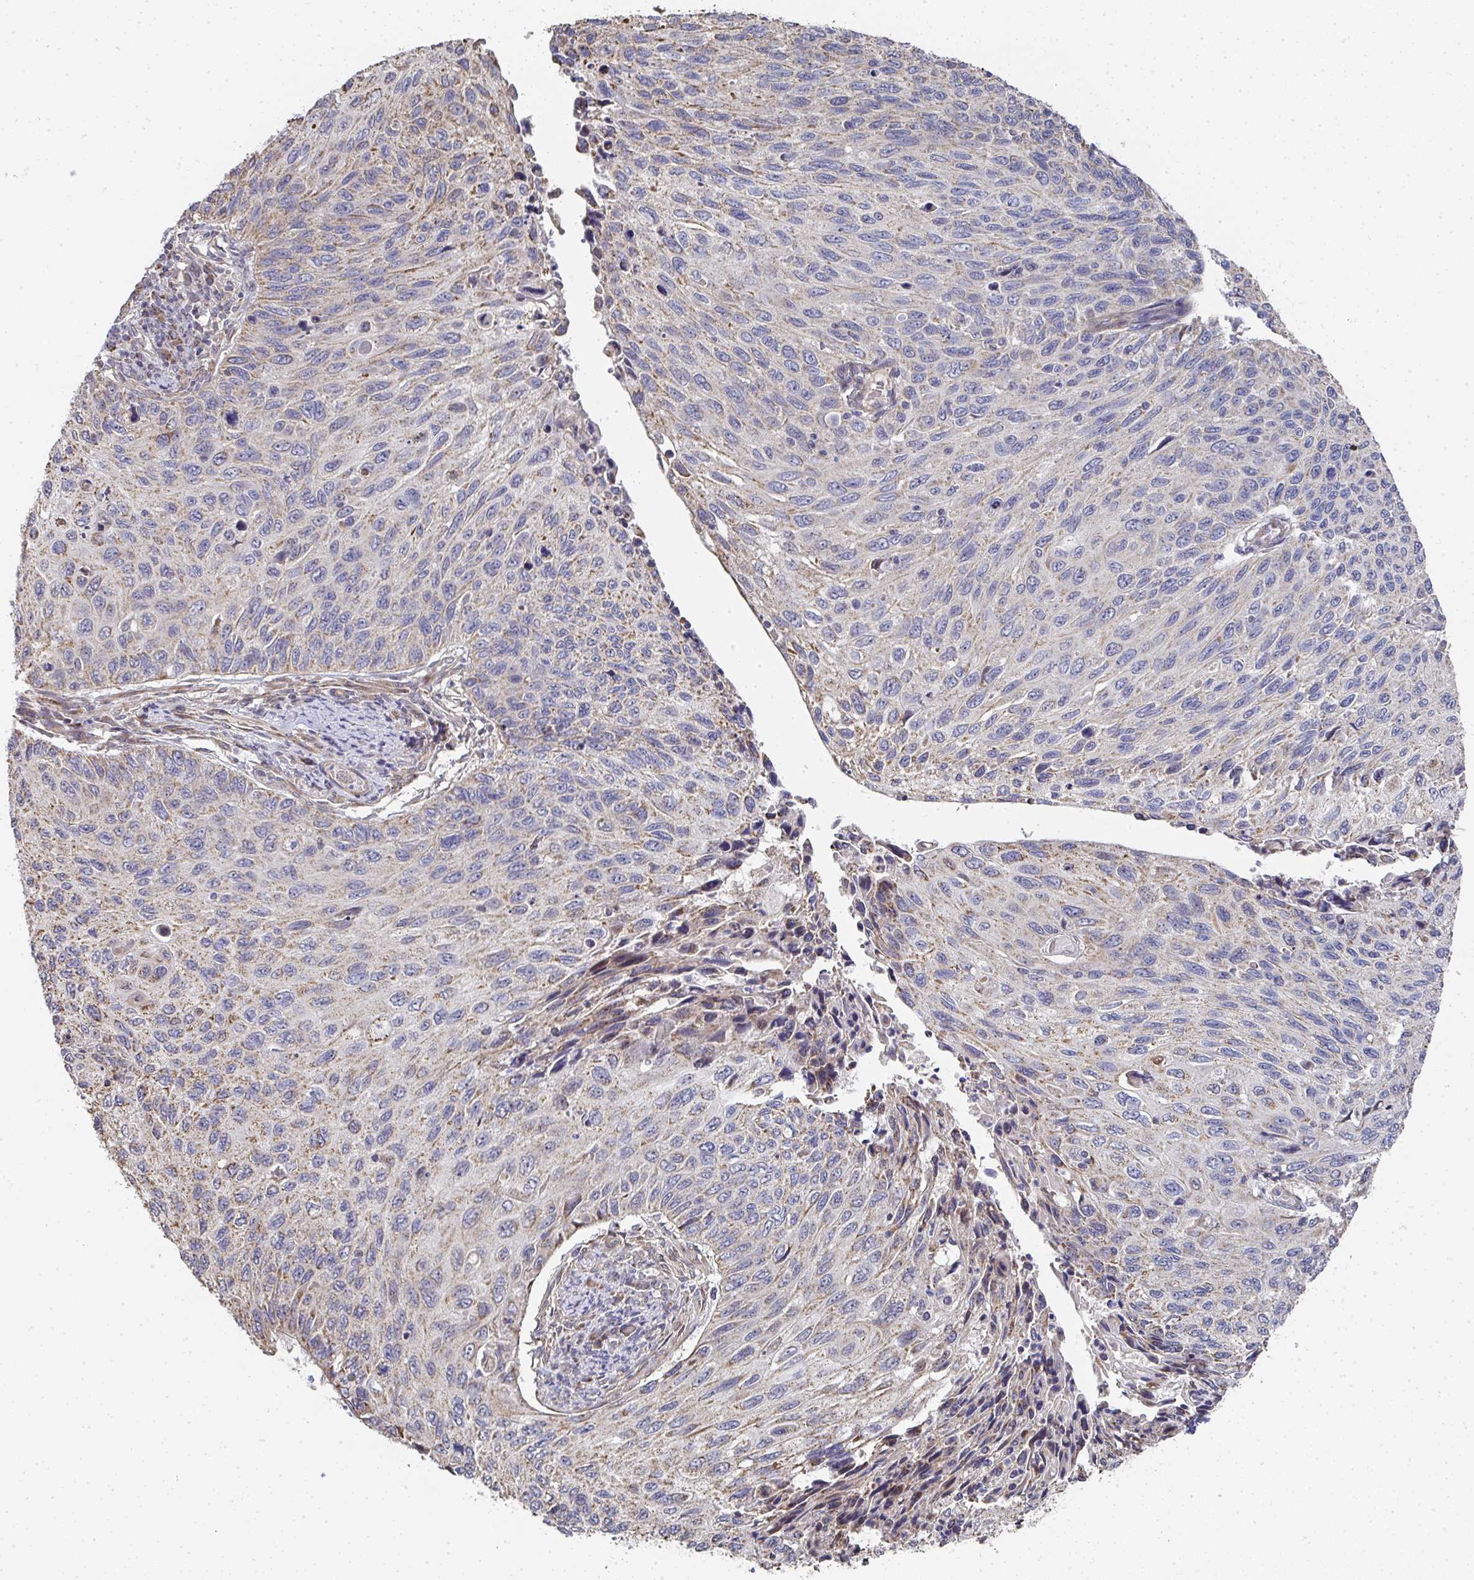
{"staining": {"intensity": "weak", "quantity": "25%-75%", "location": "cytoplasmic/membranous"}, "tissue": "cervical cancer", "cell_type": "Tumor cells", "image_type": "cancer", "snomed": [{"axis": "morphology", "description": "Squamous cell carcinoma, NOS"}, {"axis": "topography", "description": "Cervix"}], "caption": "Protein expression analysis of squamous cell carcinoma (cervical) shows weak cytoplasmic/membranous positivity in approximately 25%-75% of tumor cells.", "gene": "AGTPBP1", "patient": {"sex": "female", "age": 70}}